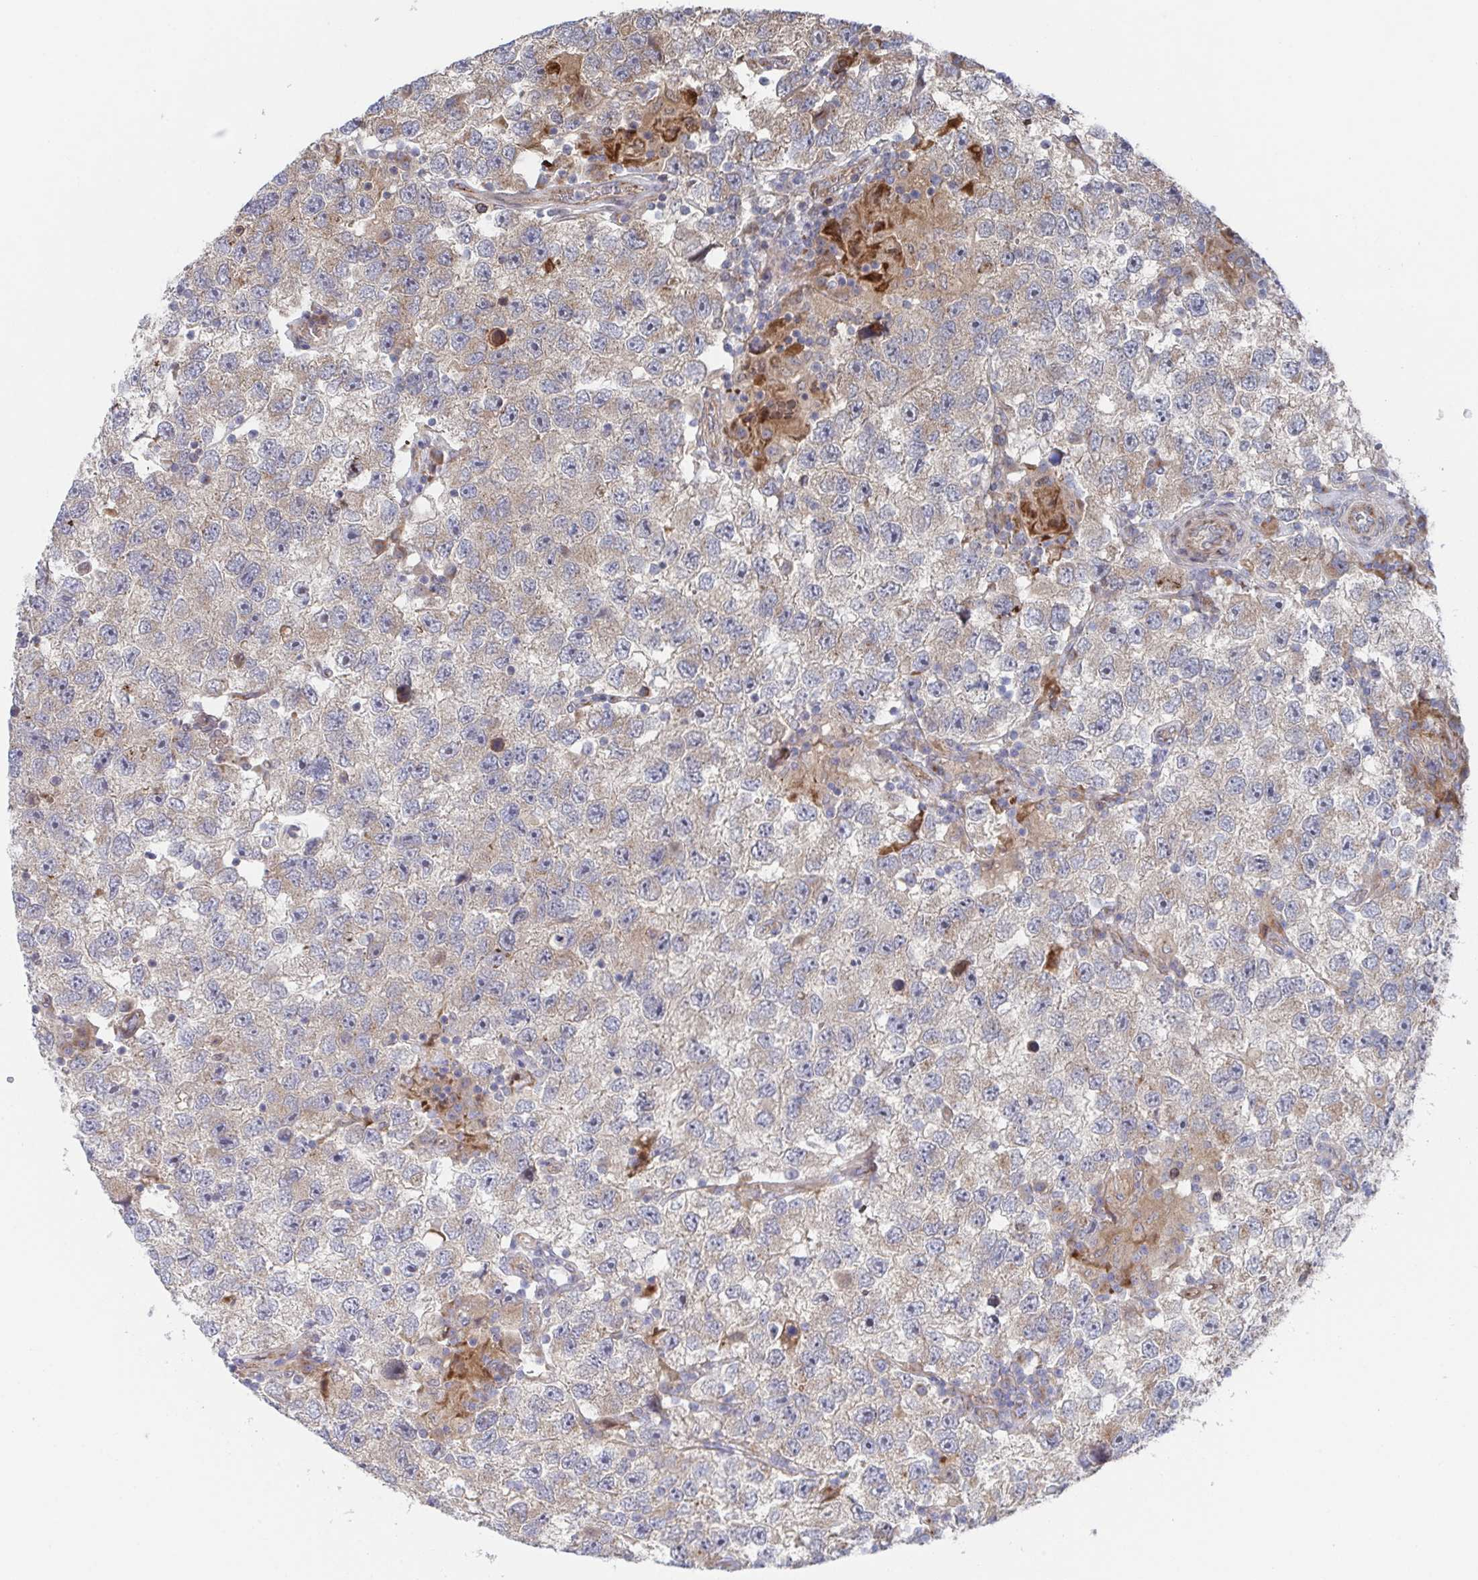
{"staining": {"intensity": "moderate", "quantity": "25%-75%", "location": "cytoplasmic/membranous"}, "tissue": "testis cancer", "cell_type": "Tumor cells", "image_type": "cancer", "snomed": [{"axis": "morphology", "description": "Seminoma, NOS"}, {"axis": "topography", "description": "Testis"}], "caption": "Moderate cytoplasmic/membranous protein staining is present in approximately 25%-75% of tumor cells in testis cancer (seminoma).", "gene": "FJX1", "patient": {"sex": "male", "age": 26}}